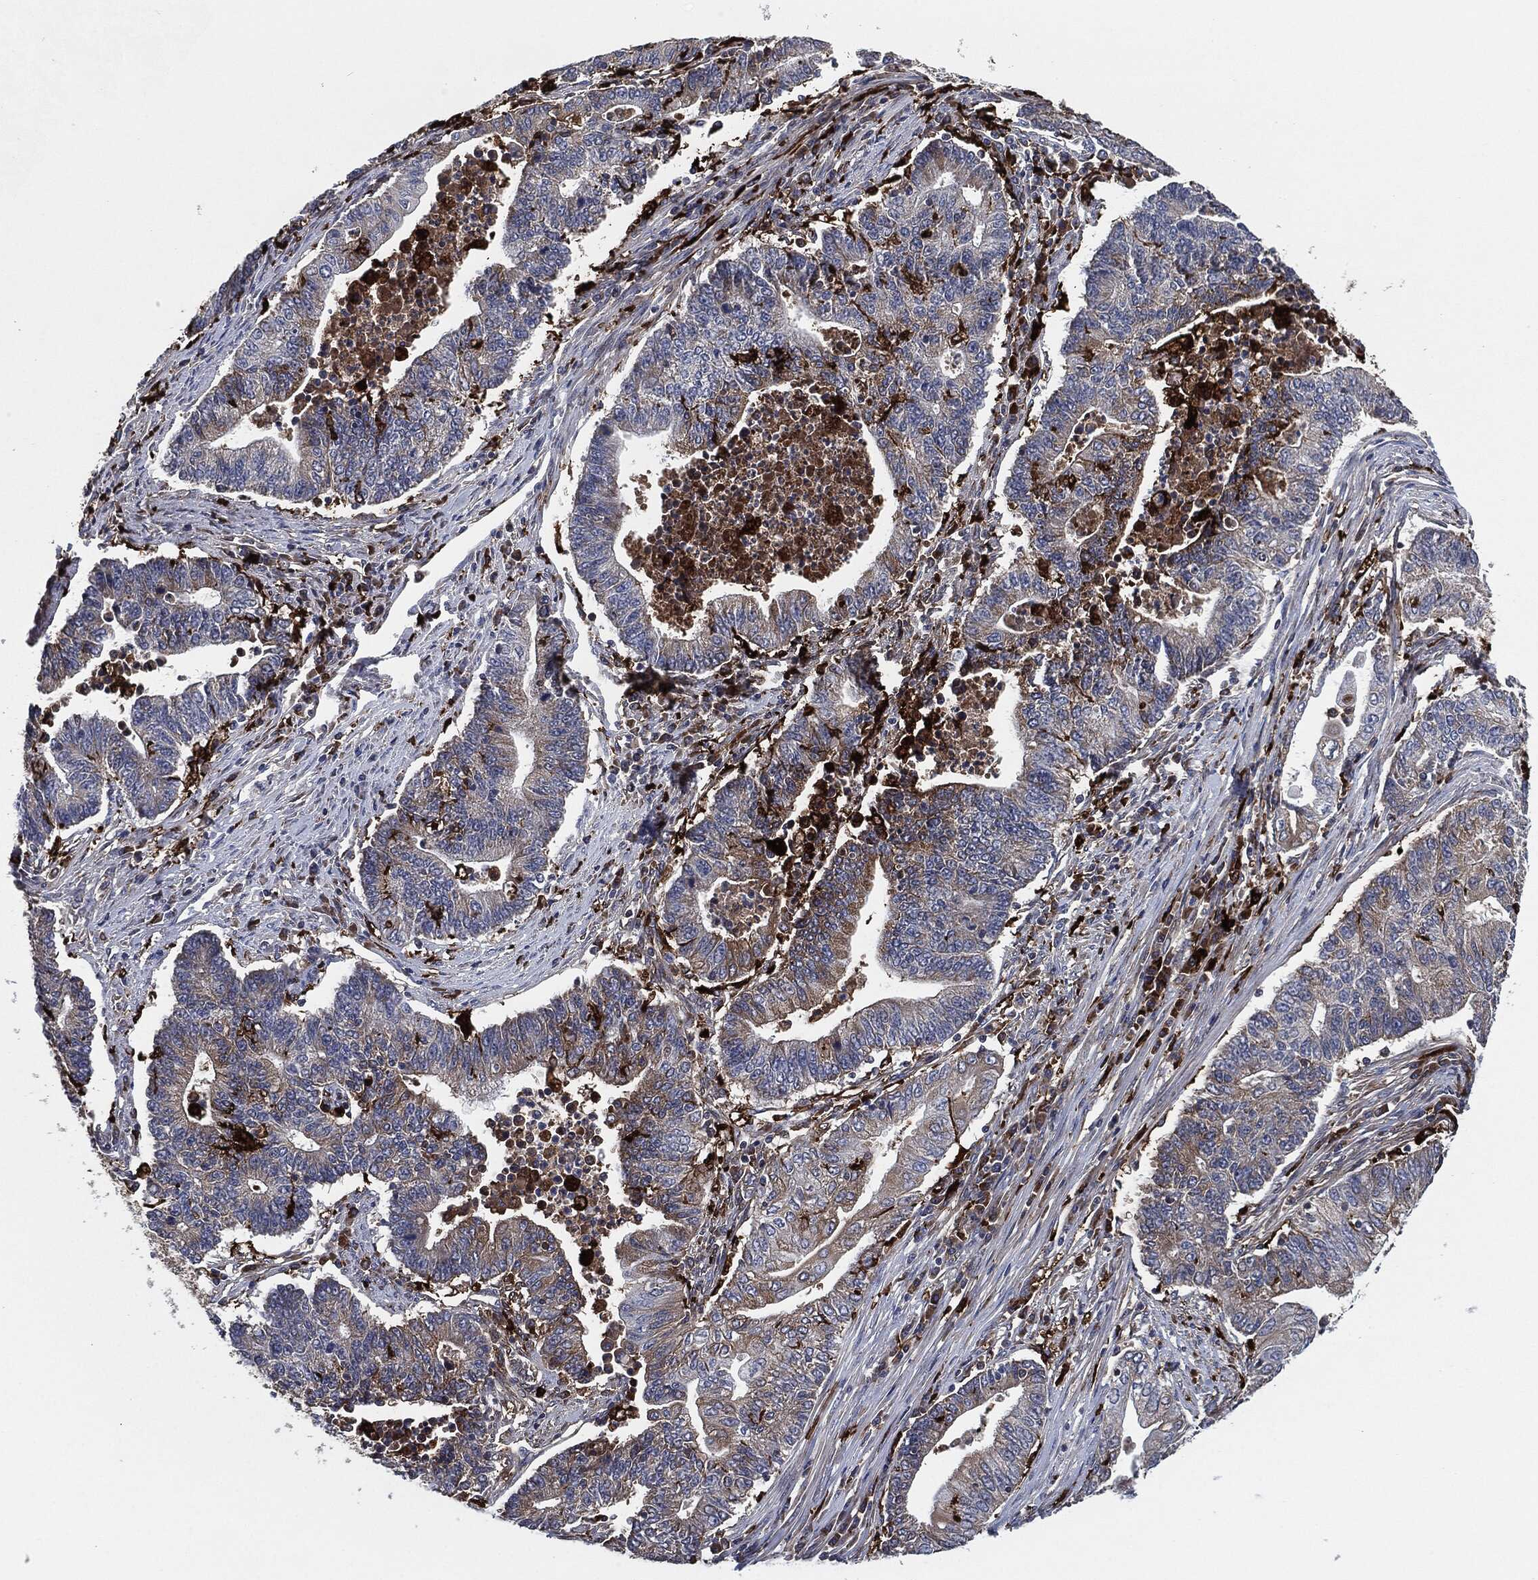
{"staining": {"intensity": "moderate", "quantity": "<25%", "location": "cytoplasmic/membranous"}, "tissue": "endometrial cancer", "cell_type": "Tumor cells", "image_type": "cancer", "snomed": [{"axis": "morphology", "description": "Adenocarcinoma, NOS"}, {"axis": "topography", "description": "Uterus"}, {"axis": "topography", "description": "Endometrium"}], "caption": "High-power microscopy captured an IHC image of endometrial cancer (adenocarcinoma), revealing moderate cytoplasmic/membranous staining in about <25% of tumor cells. (DAB = brown stain, brightfield microscopy at high magnification).", "gene": "TMEM11", "patient": {"sex": "female", "age": 54}}